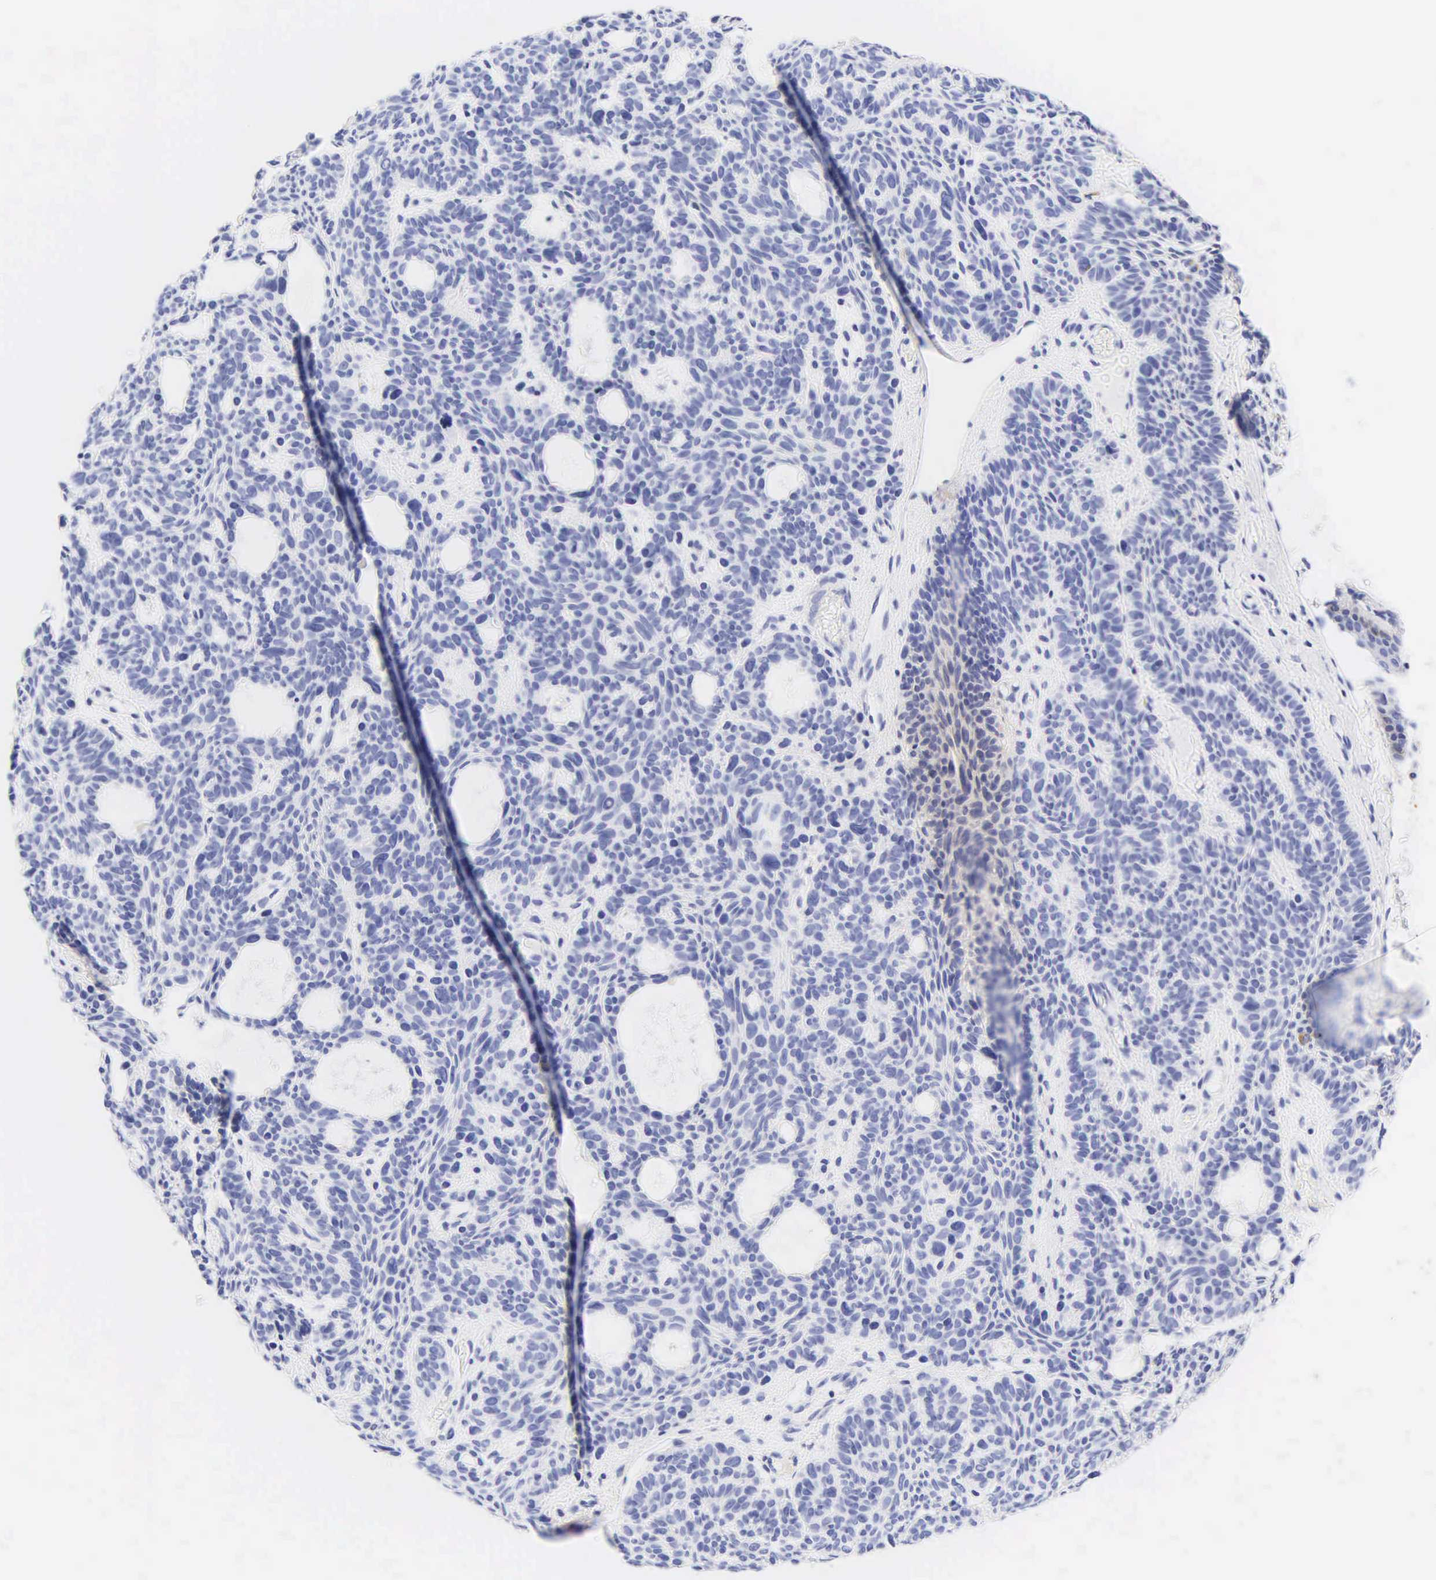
{"staining": {"intensity": "negative", "quantity": "none", "location": "none"}, "tissue": "skin cancer", "cell_type": "Tumor cells", "image_type": "cancer", "snomed": [{"axis": "morphology", "description": "Basal cell carcinoma"}, {"axis": "topography", "description": "Skin"}], "caption": "There is no significant expression in tumor cells of skin cancer (basal cell carcinoma).", "gene": "DES", "patient": {"sex": "male", "age": 44}}